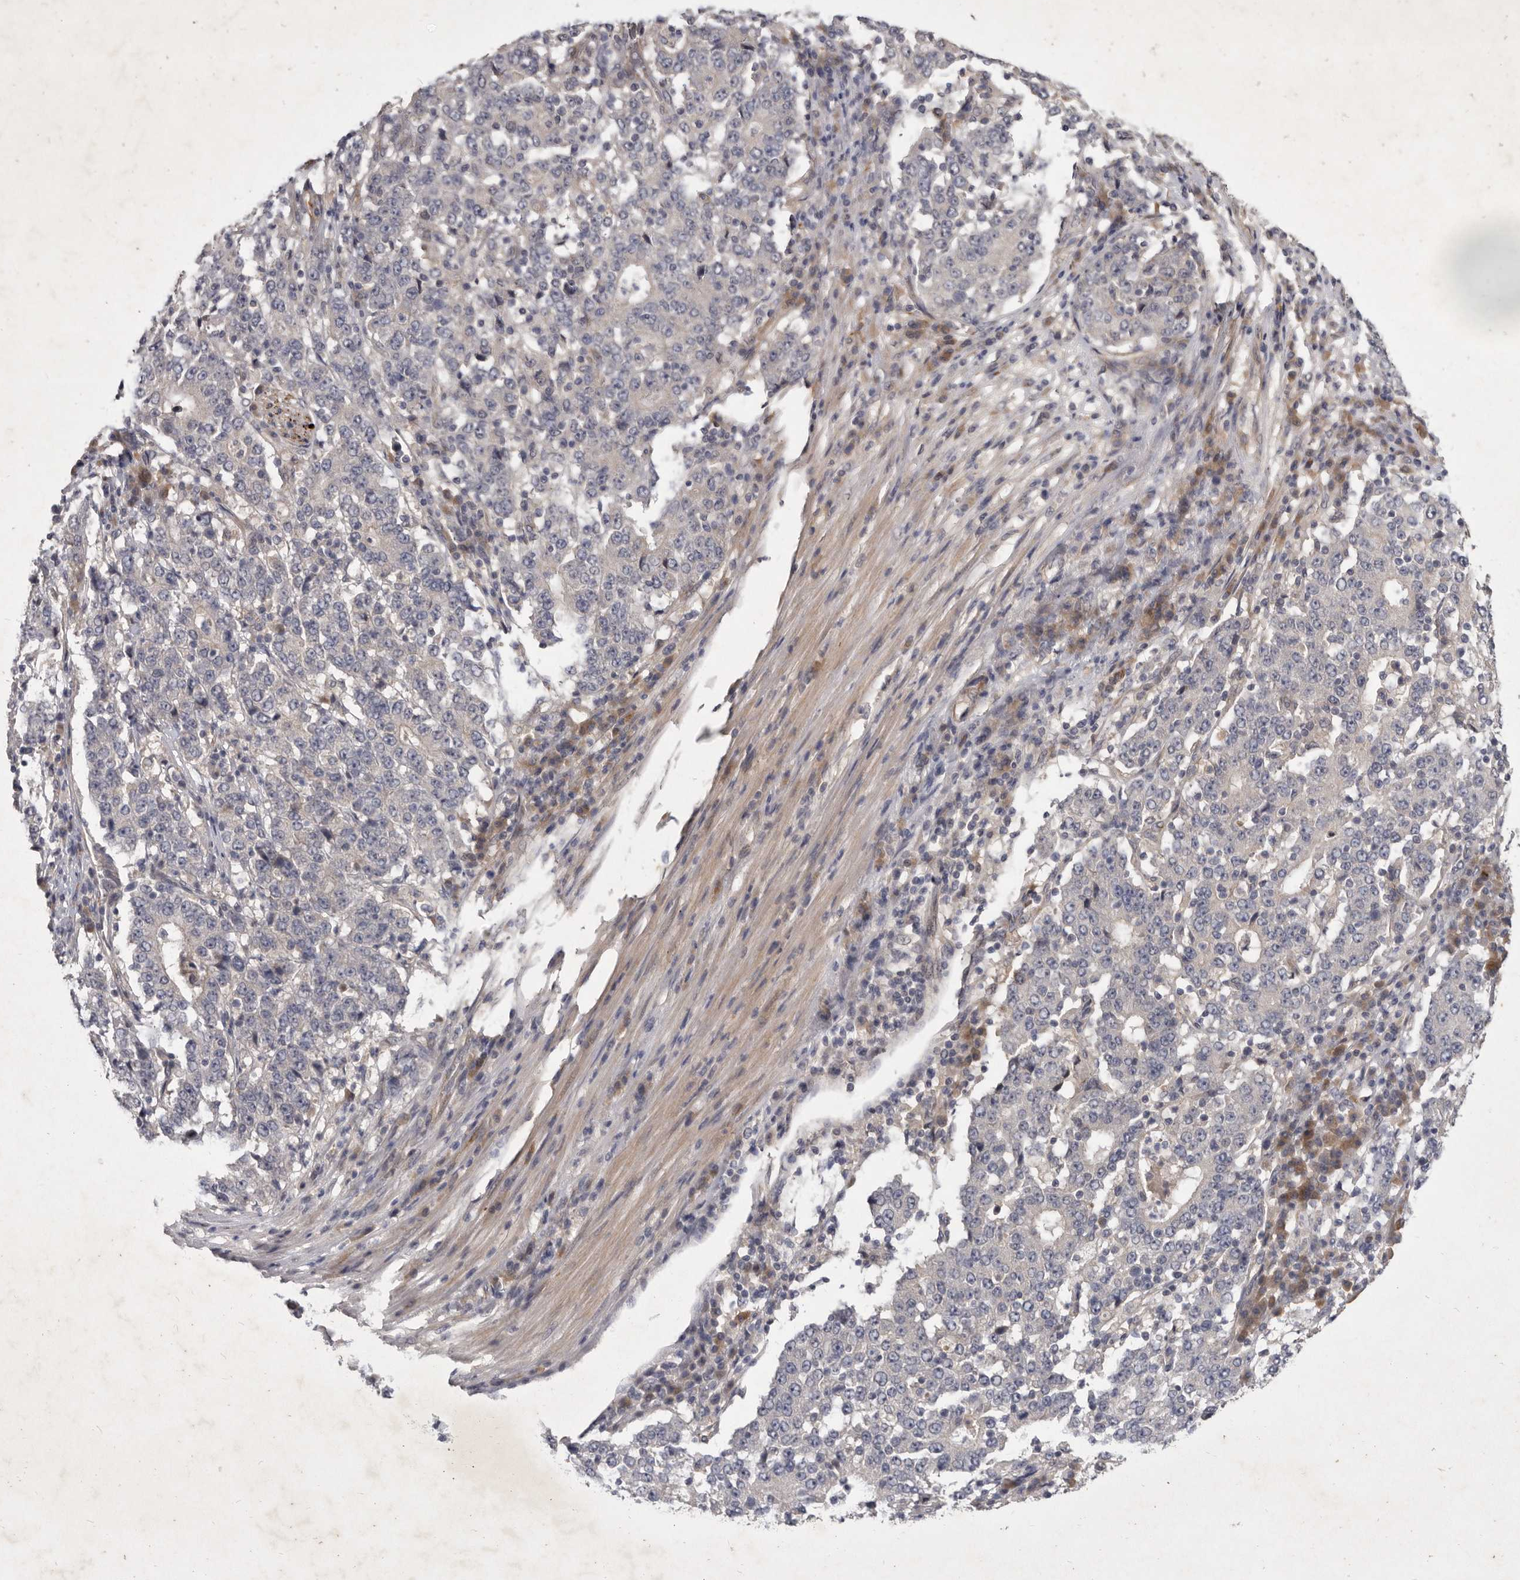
{"staining": {"intensity": "negative", "quantity": "none", "location": "none"}, "tissue": "stomach cancer", "cell_type": "Tumor cells", "image_type": "cancer", "snomed": [{"axis": "morphology", "description": "Adenocarcinoma, NOS"}, {"axis": "topography", "description": "Stomach"}], "caption": "High magnification brightfield microscopy of stomach cancer (adenocarcinoma) stained with DAB (3,3'-diaminobenzidine) (brown) and counterstained with hematoxylin (blue): tumor cells show no significant positivity.", "gene": "SLC22A1", "patient": {"sex": "male", "age": 59}}